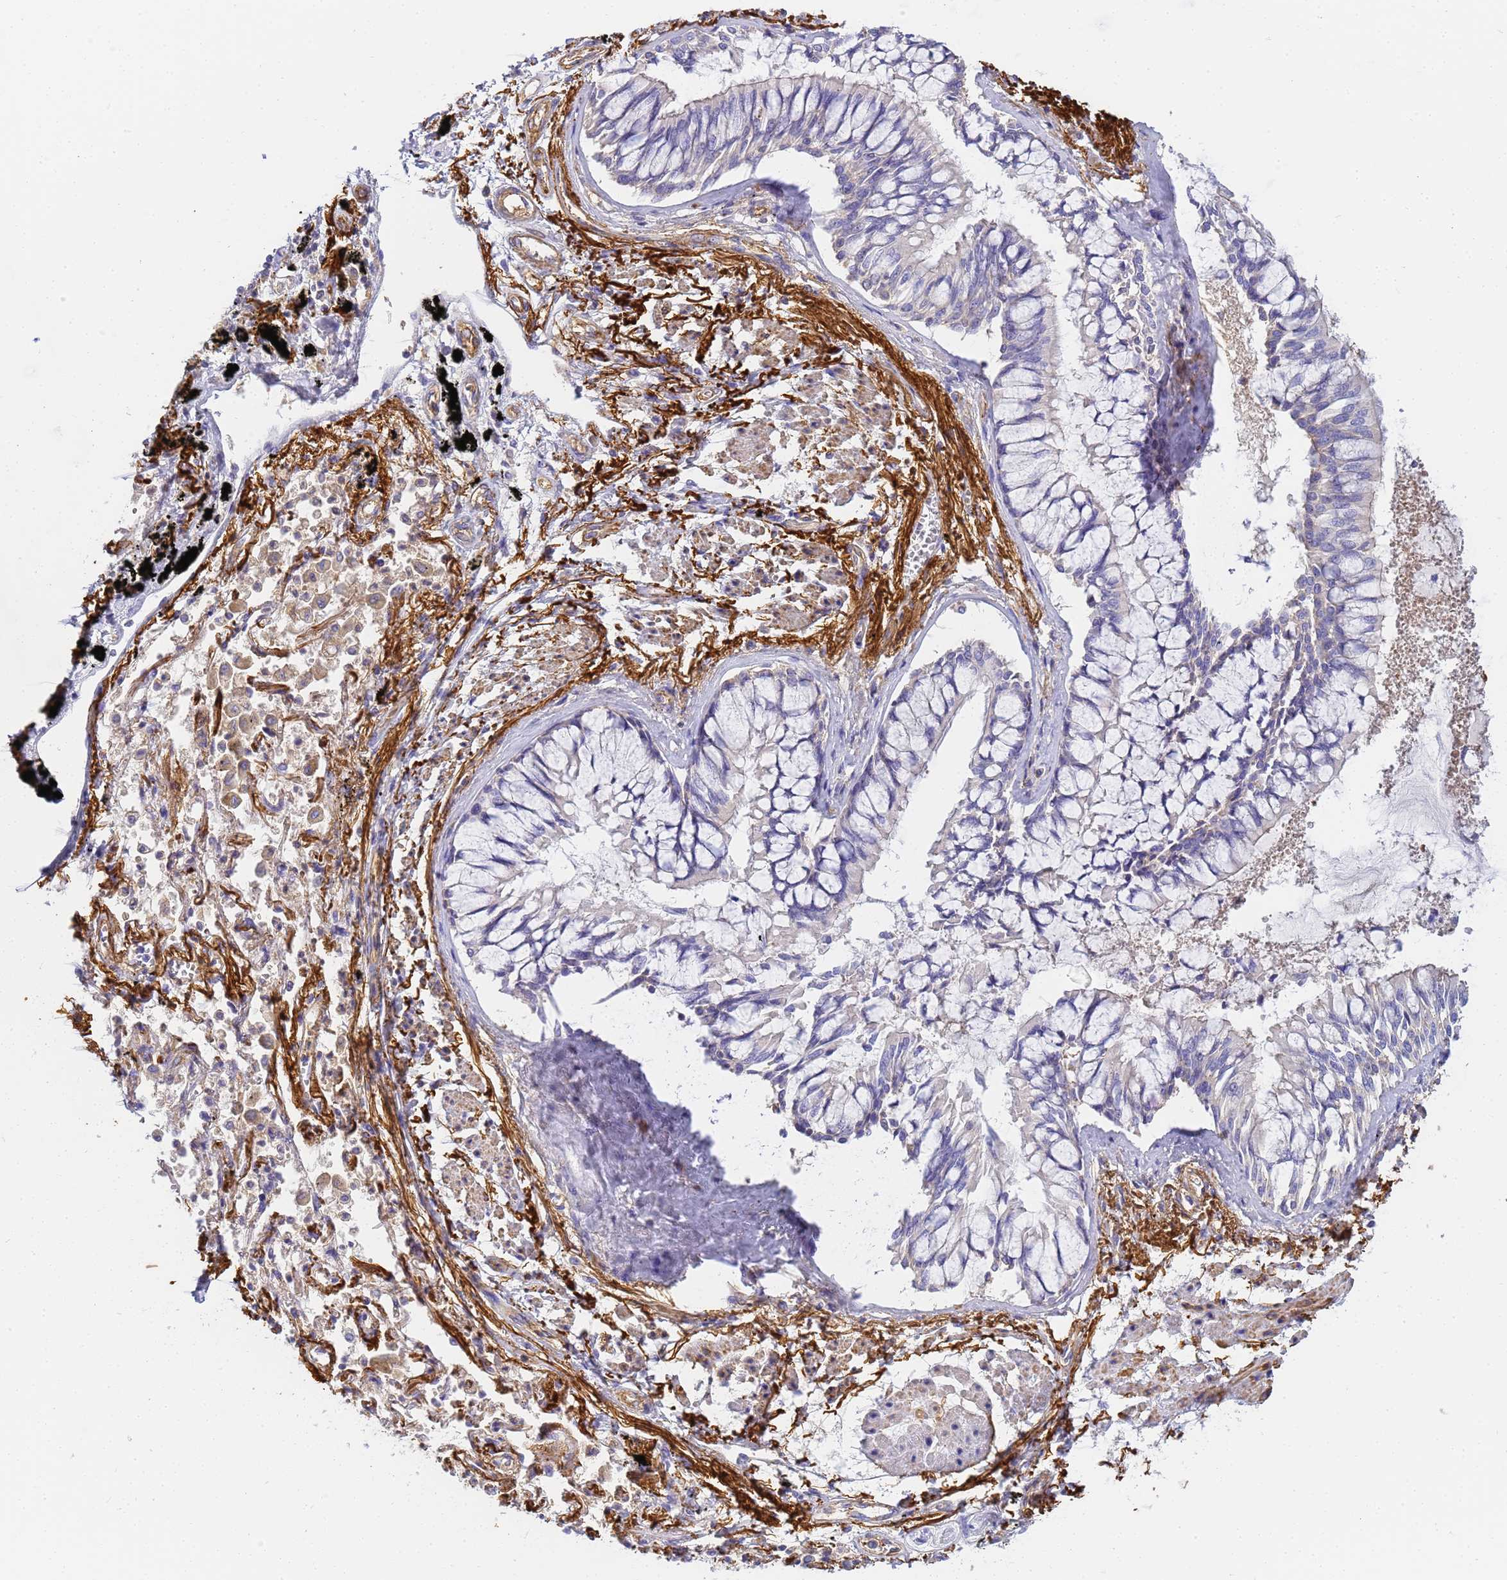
{"staining": {"intensity": "negative", "quantity": "none", "location": "none"}, "tissue": "lung cancer", "cell_type": "Tumor cells", "image_type": "cancer", "snomed": [{"axis": "morphology", "description": "Adenocarcinoma, NOS"}, {"axis": "topography", "description": "Lung"}], "caption": "The micrograph demonstrates no significant expression in tumor cells of lung cancer (adenocarcinoma). The staining was performed using DAB to visualize the protein expression in brown, while the nuclei were stained in blue with hematoxylin (Magnification: 20x).", "gene": "MYL12A", "patient": {"sex": "male", "age": 67}}